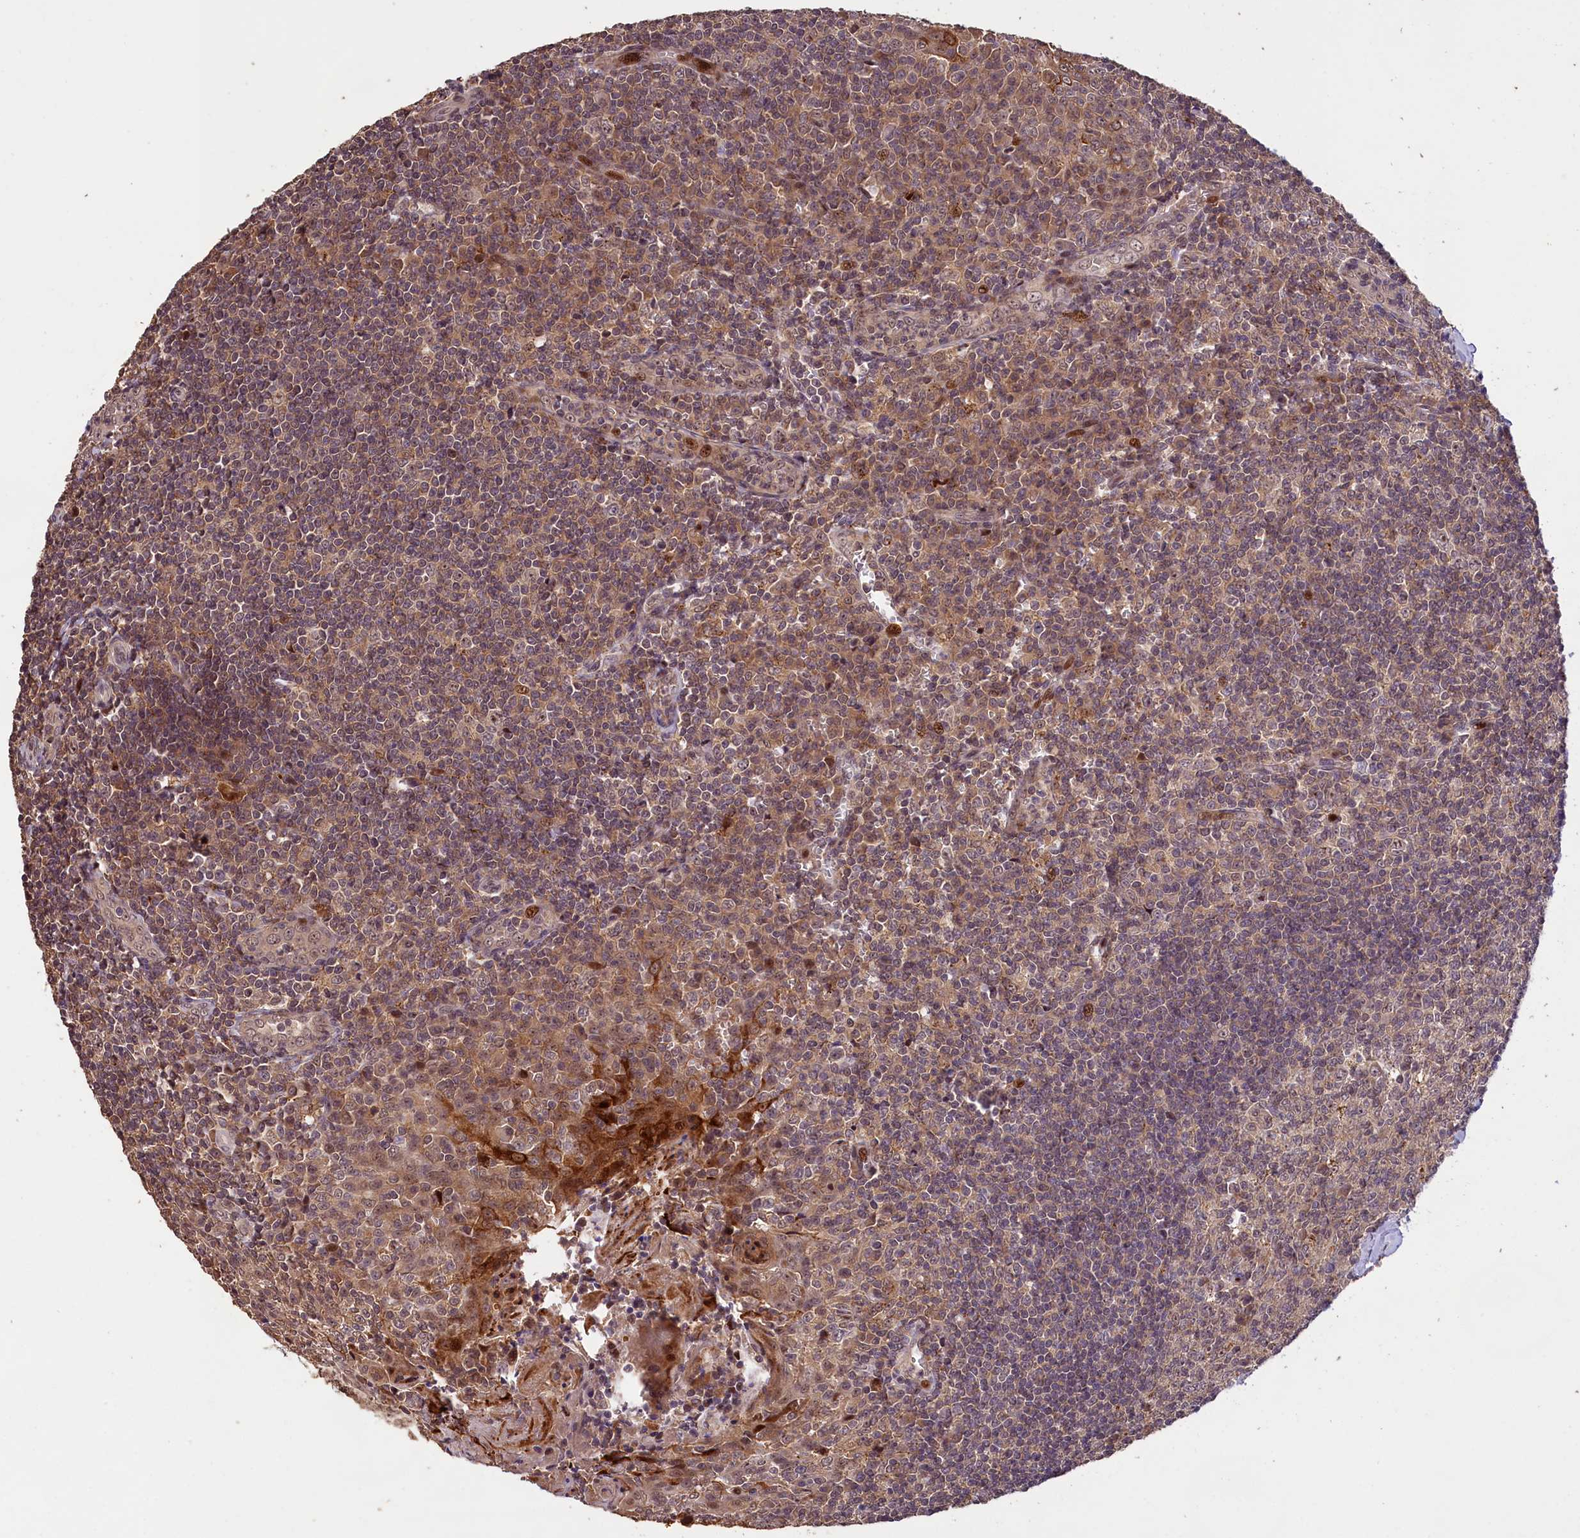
{"staining": {"intensity": "moderate", "quantity": "25%-75%", "location": "cytoplasmic/membranous,nuclear"}, "tissue": "tonsil", "cell_type": "Germinal center cells", "image_type": "normal", "snomed": [{"axis": "morphology", "description": "Normal tissue, NOS"}, {"axis": "topography", "description": "Tonsil"}], "caption": "This histopathology image reveals immunohistochemistry staining of unremarkable human tonsil, with medium moderate cytoplasmic/membranous,nuclear expression in about 25%-75% of germinal center cells.", "gene": "PHAF1", "patient": {"sex": "male", "age": 27}}